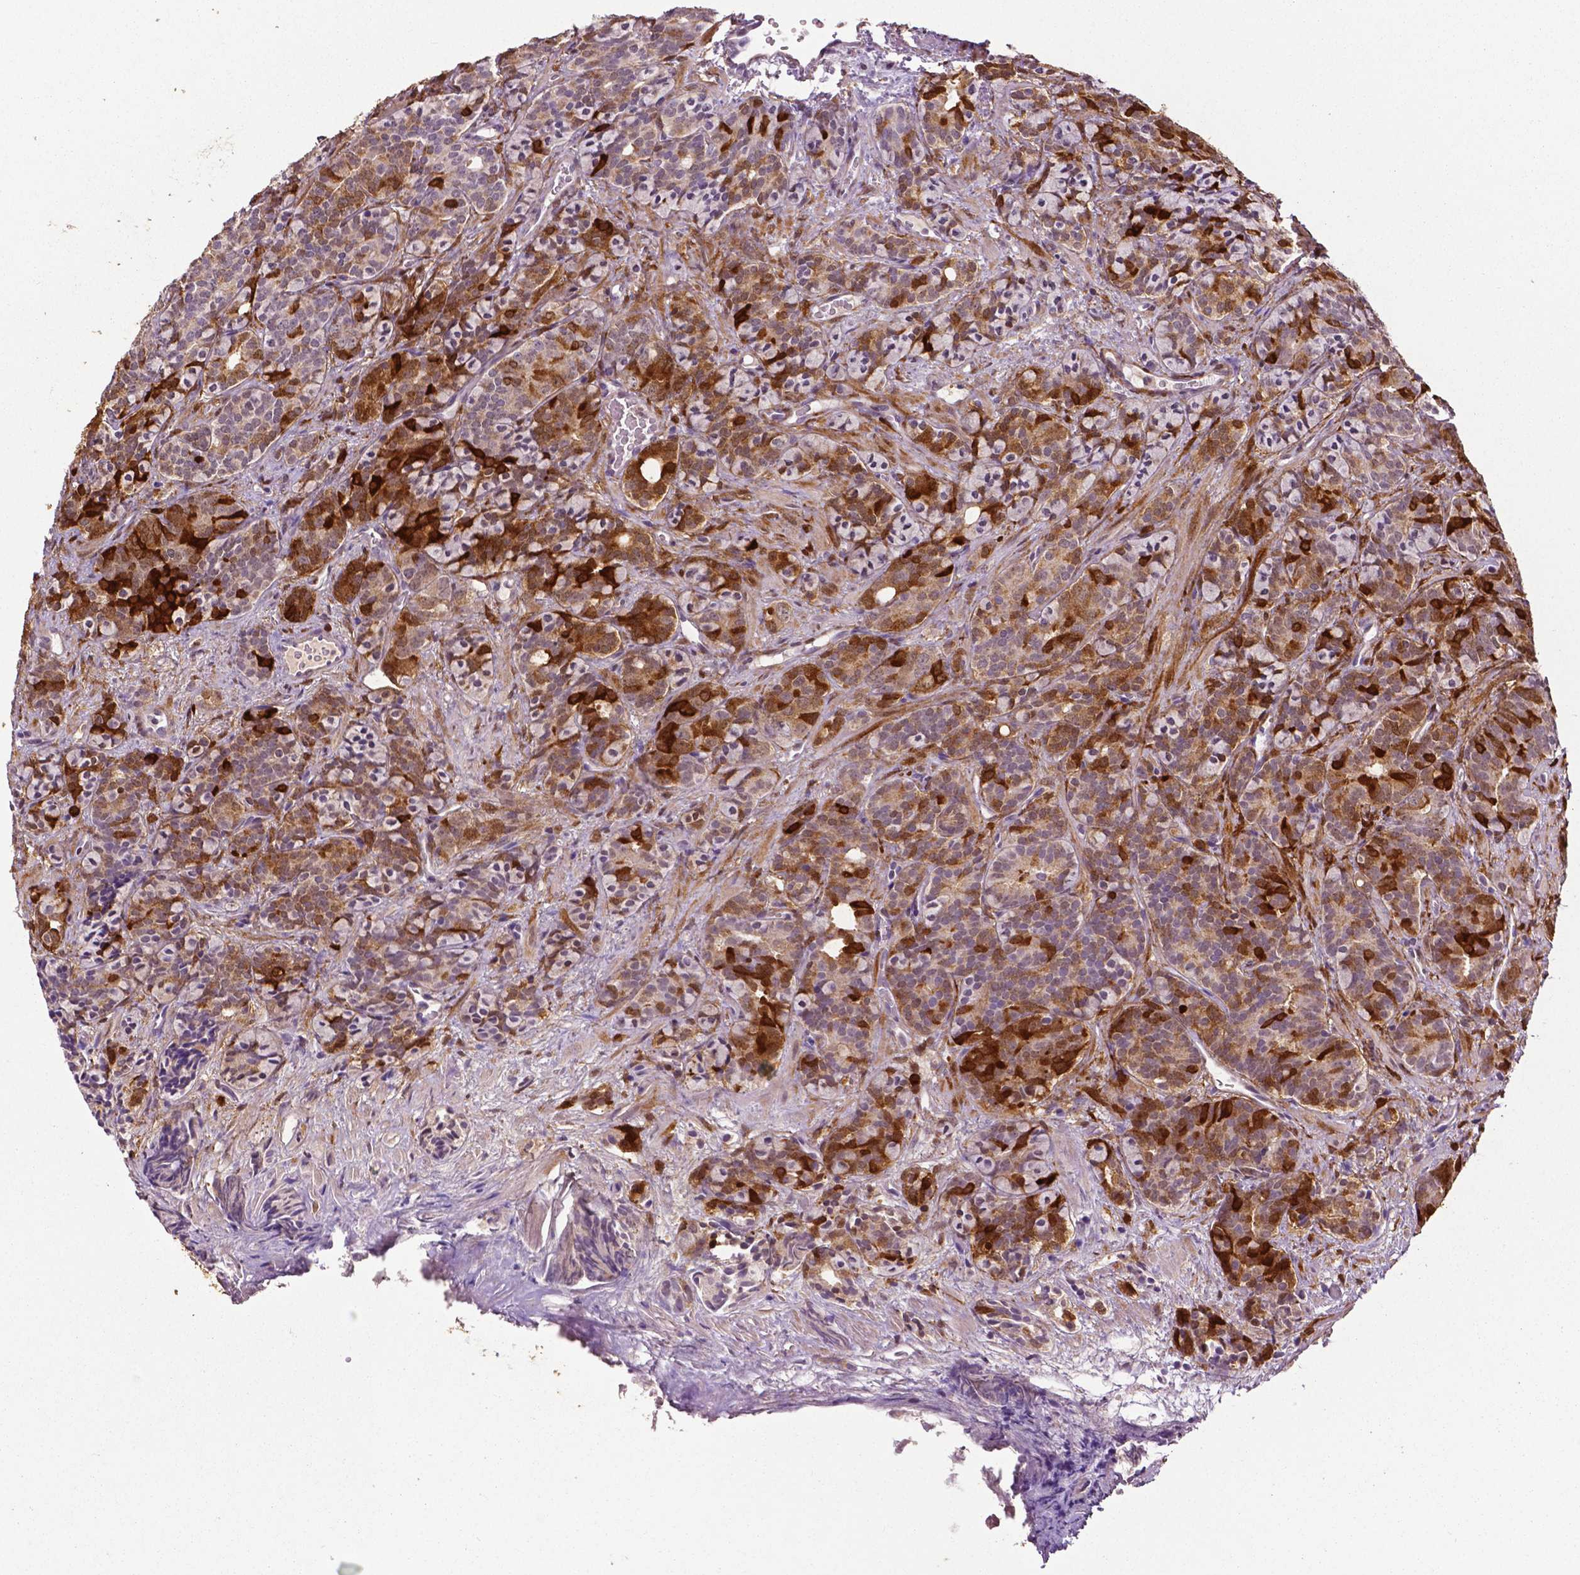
{"staining": {"intensity": "strong", "quantity": "25%-75%", "location": "cytoplasmic/membranous"}, "tissue": "prostate cancer", "cell_type": "Tumor cells", "image_type": "cancer", "snomed": [{"axis": "morphology", "description": "Adenocarcinoma, High grade"}, {"axis": "topography", "description": "Prostate"}], "caption": "There is high levels of strong cytoplasmic/membranous expression in tumor cells of high-grade adenocarcinoma (prostate), as demonstrated by immunohistochemical staining (brown color).", "gene": "PHGDH", "patient": {"sex": "male", "age": 84}}